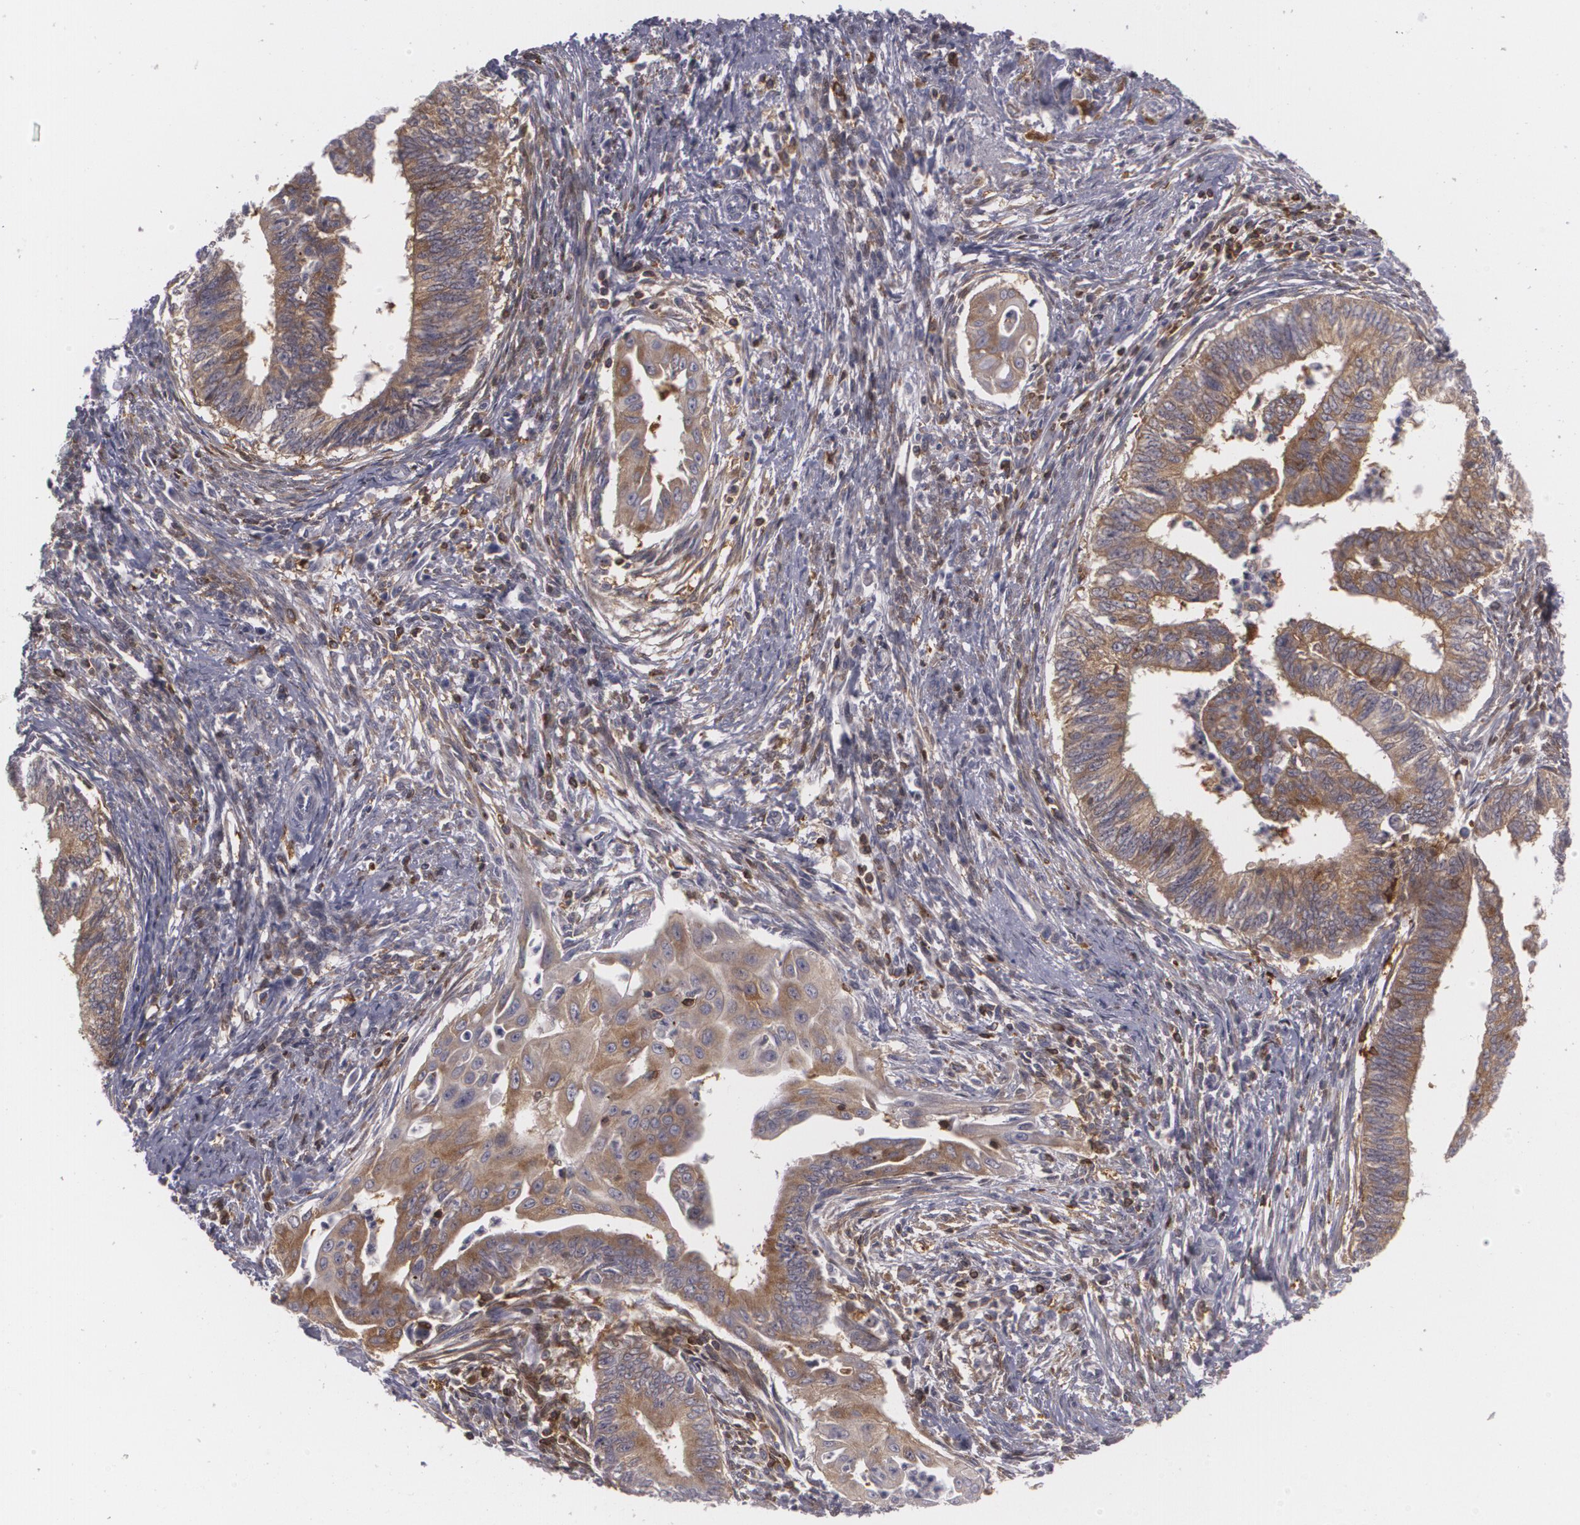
{"staining": {"intensity": "moderate", "quantity": ">75%", "location": "cytoplasmic/membranous"}, "tissue": "endometrial cancer", "cell_type": "Tumor cells", "image_type": "cancer", "snomed": [{"axis": "morphology", "description": "Adenocarcinoma, NOS"}, {"axis": "topography", "description": "Endometrium"}], "caption": "Protein positivity by immunohistochemistry (IHC) reveals moderate cytoplasmic/membranous positivity in approximately >75% of tumor cells in endometrial cancer (adenocarcinoma).", "gene": "BIN1", "patient": {"sex": "female", "age": 66}}